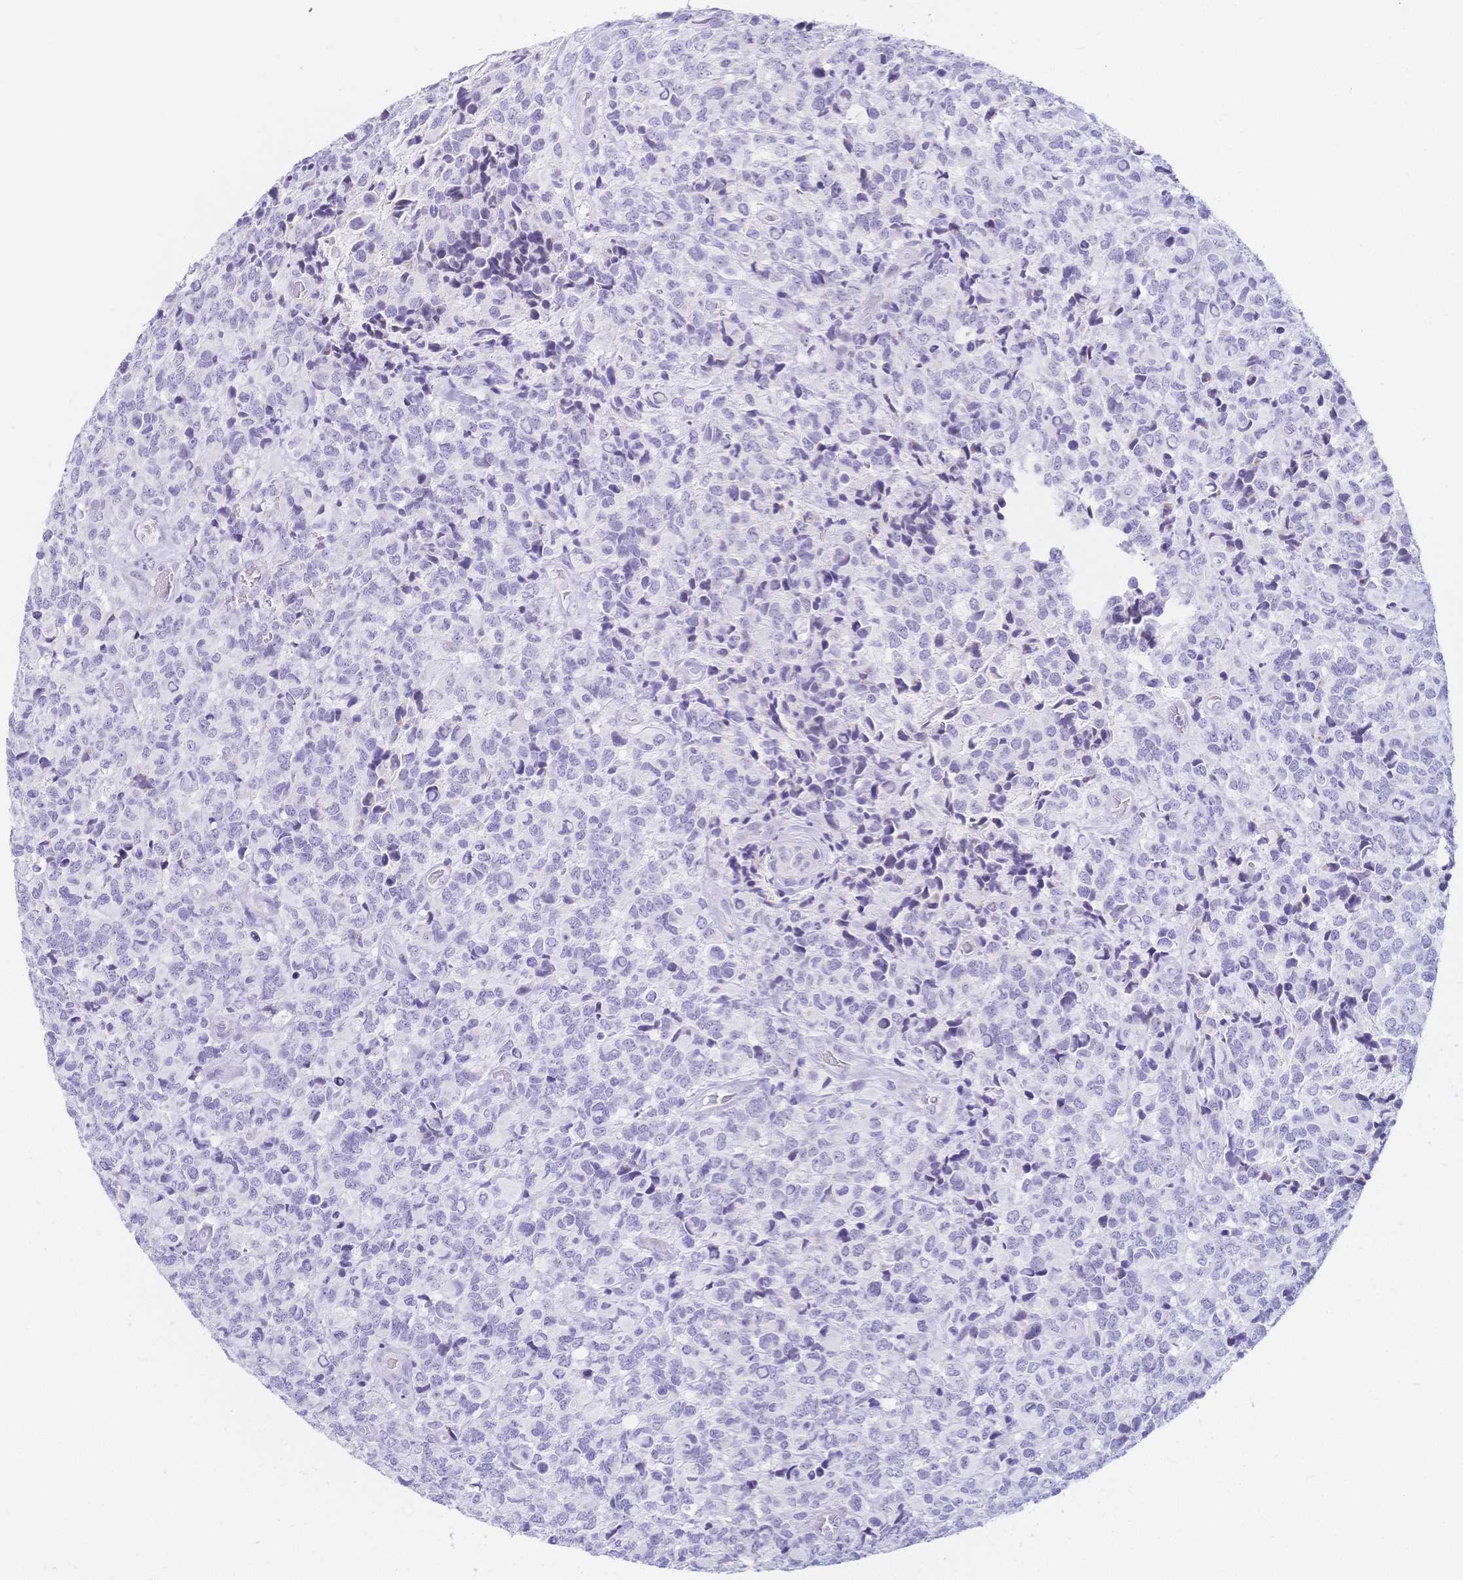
{"staining": {"intensity": "negative", "quantity": "none", "location": "none"}, "tissue": "glioma", "cell_type": "Tumor cells", "image_type": "cancer", "snomed": [{"axis": "morphology", "description": "Glioma, malignant, High grade"}, {"axis": "topography", "description": "Brain"}], "caption": "Immunohistochemical staining of glioma exhibits no significant expression in tumor cells. The staining is performed using DAB (3,3'-diaminobenzidine) brown chromogen with nuclei counter-stained in using hematoxylin.", "gene": "CR2", "patient": {"sex": "male", "age": 39}}